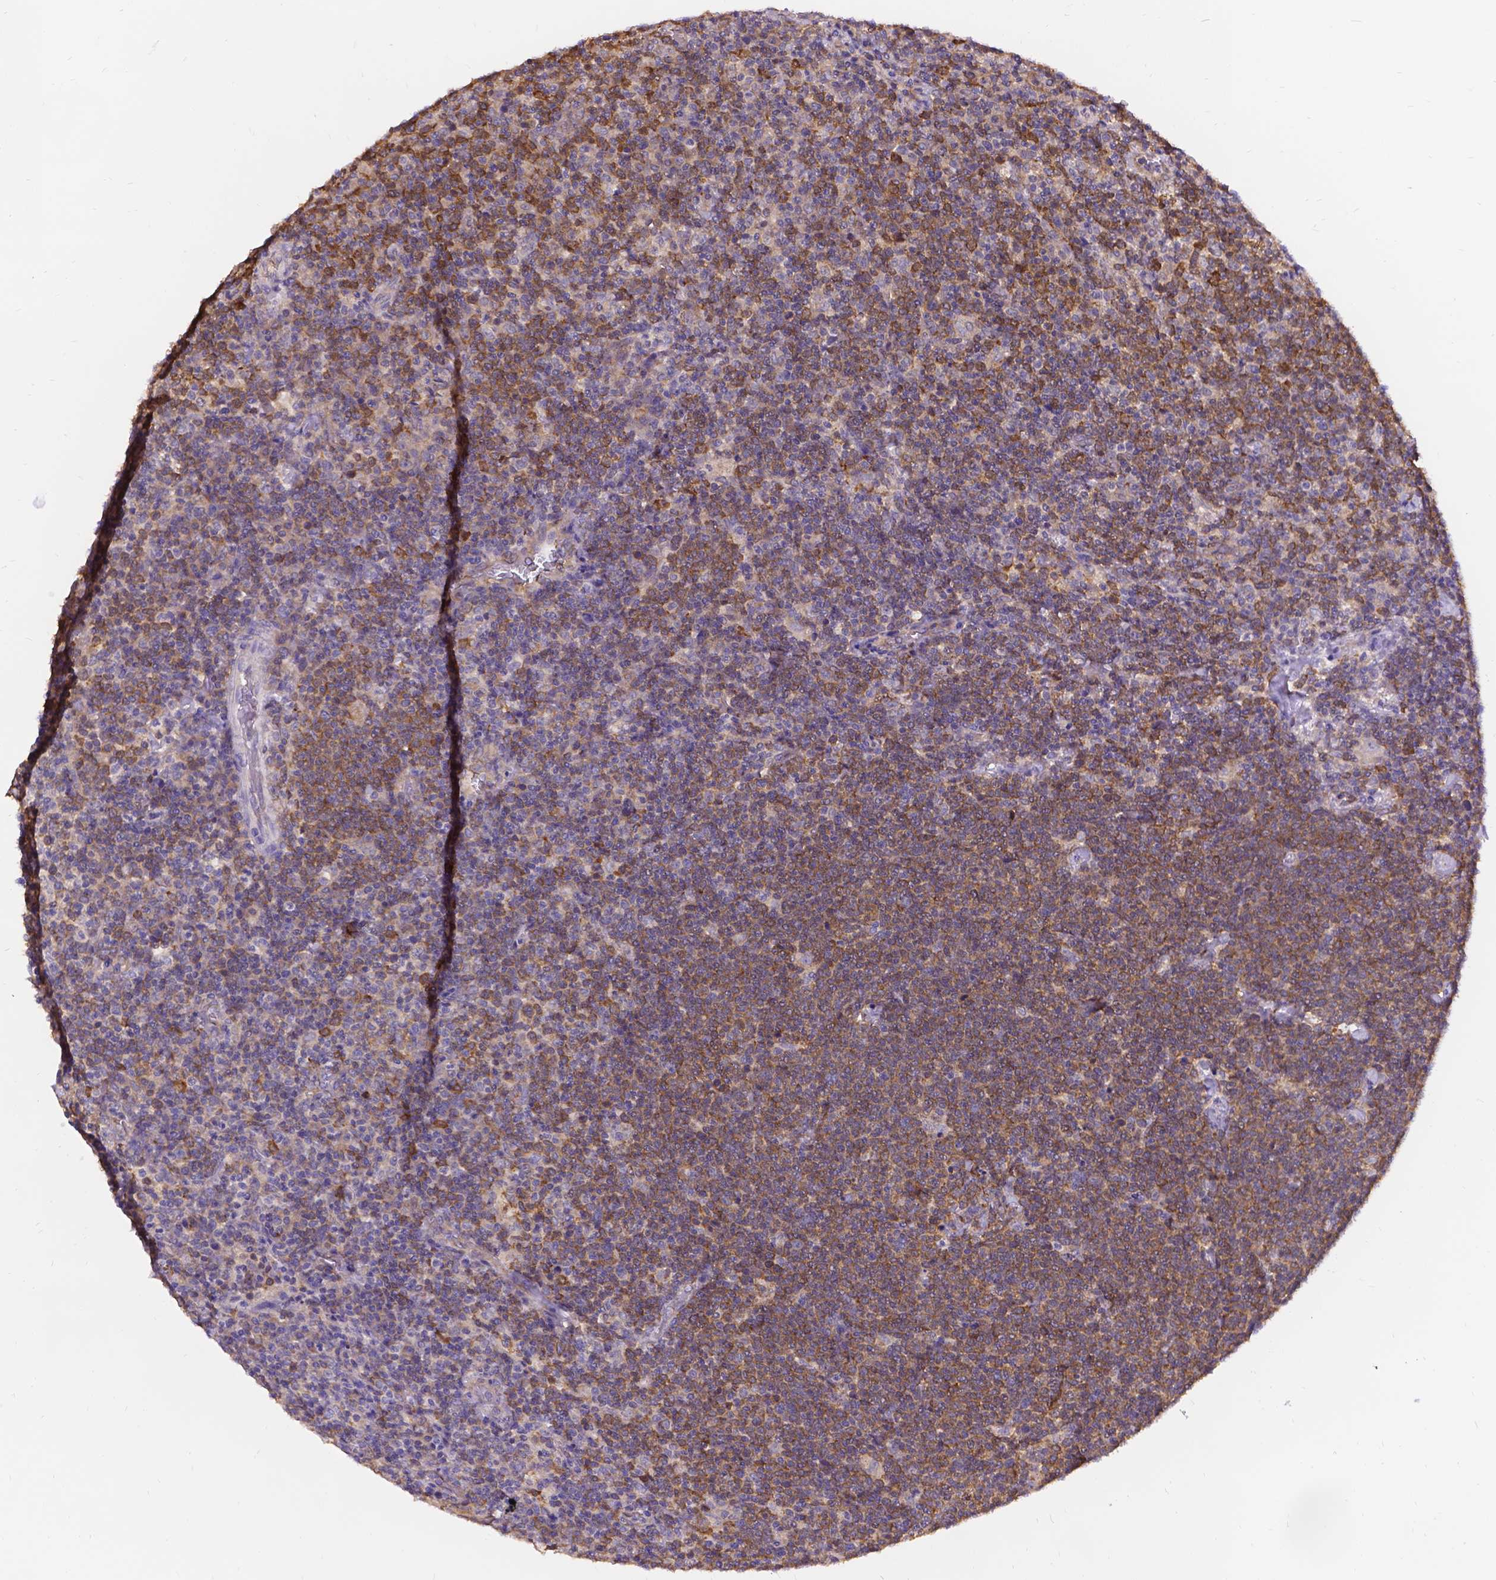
{"staining": {"intensity": "weak", "quantity": "25%-75%", "location": "cytoplasmic/membranous"}, "tissue": "lymphoma", "cell_type": "Tumor cells", "image_type": "cancer", "snomed": [{"axis": "morphology", "description": "Malignant lymphoma, non-Hodgkin's type, High grade"}, {"axis": "topography", "description": "Lymph node"}], "caption": "A brown stain labels weak cytoplasmic/membranous positivity of a protein in human malignant lymphoma, non-Hodgkin's type (high-grade) tumor cells.", "gene": "DENND6A", "patient": {"sex": "male", "age": 61}}